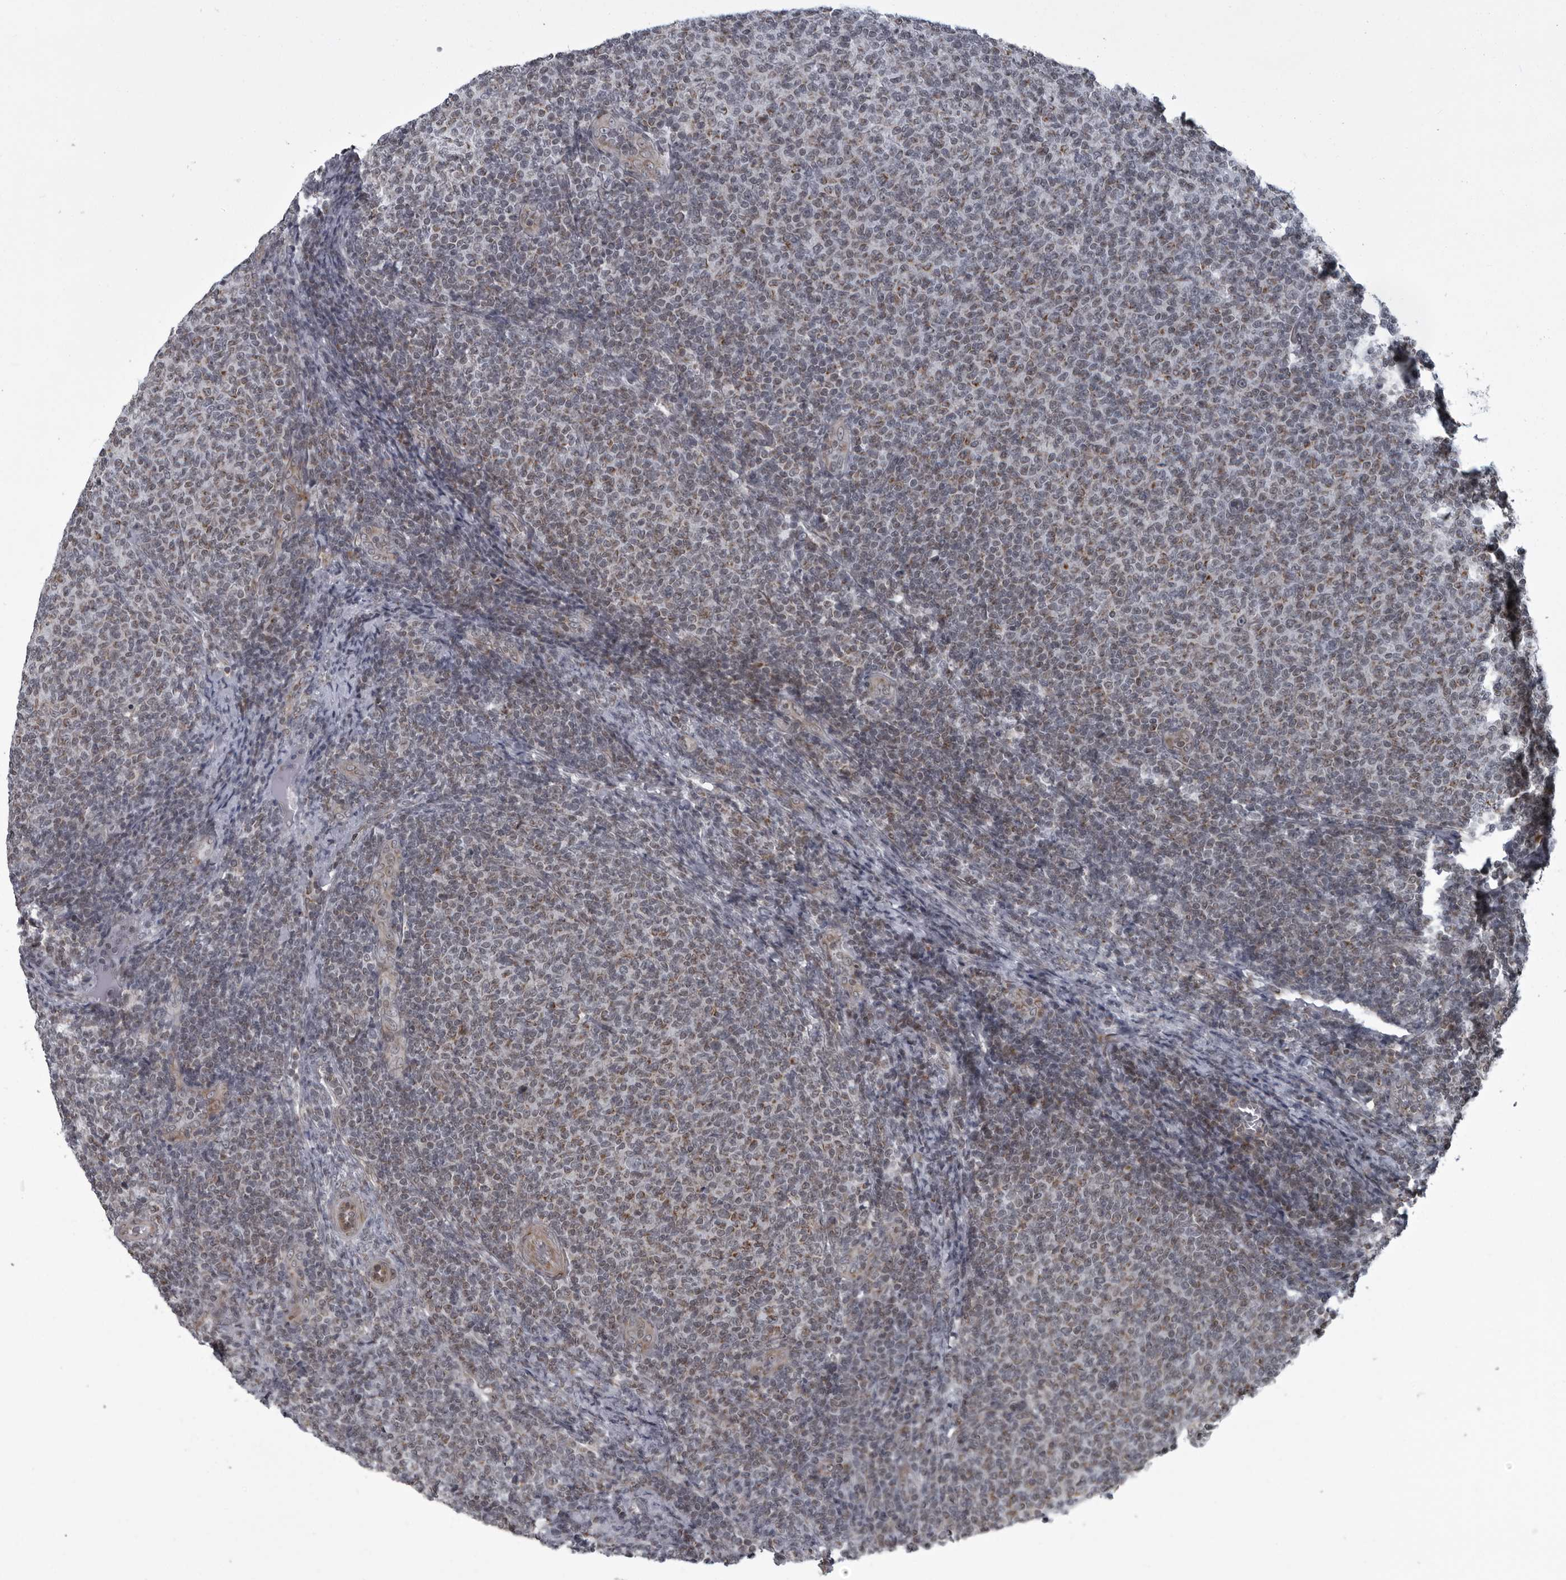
{"staining": {"intensity": "weak", "quantity": ">75%", "location": "cytoplasmic/membranous"}, "tissue": "lymphoma", "cell_type": "Tumor cells", "image_type": "cancer", "snomed": [{"axis": "morphology", "description": "Malignant lymphoma, non-Hodgkin's type, Low grade"}, {"axis": "topography", "description": "Lymph node"}], "caption": "Lymphoma stained with a protein marker exhibits weak staining in tumor cells.", "gene": "RTCA", "patient": {"sex": "male", "age": 66}}